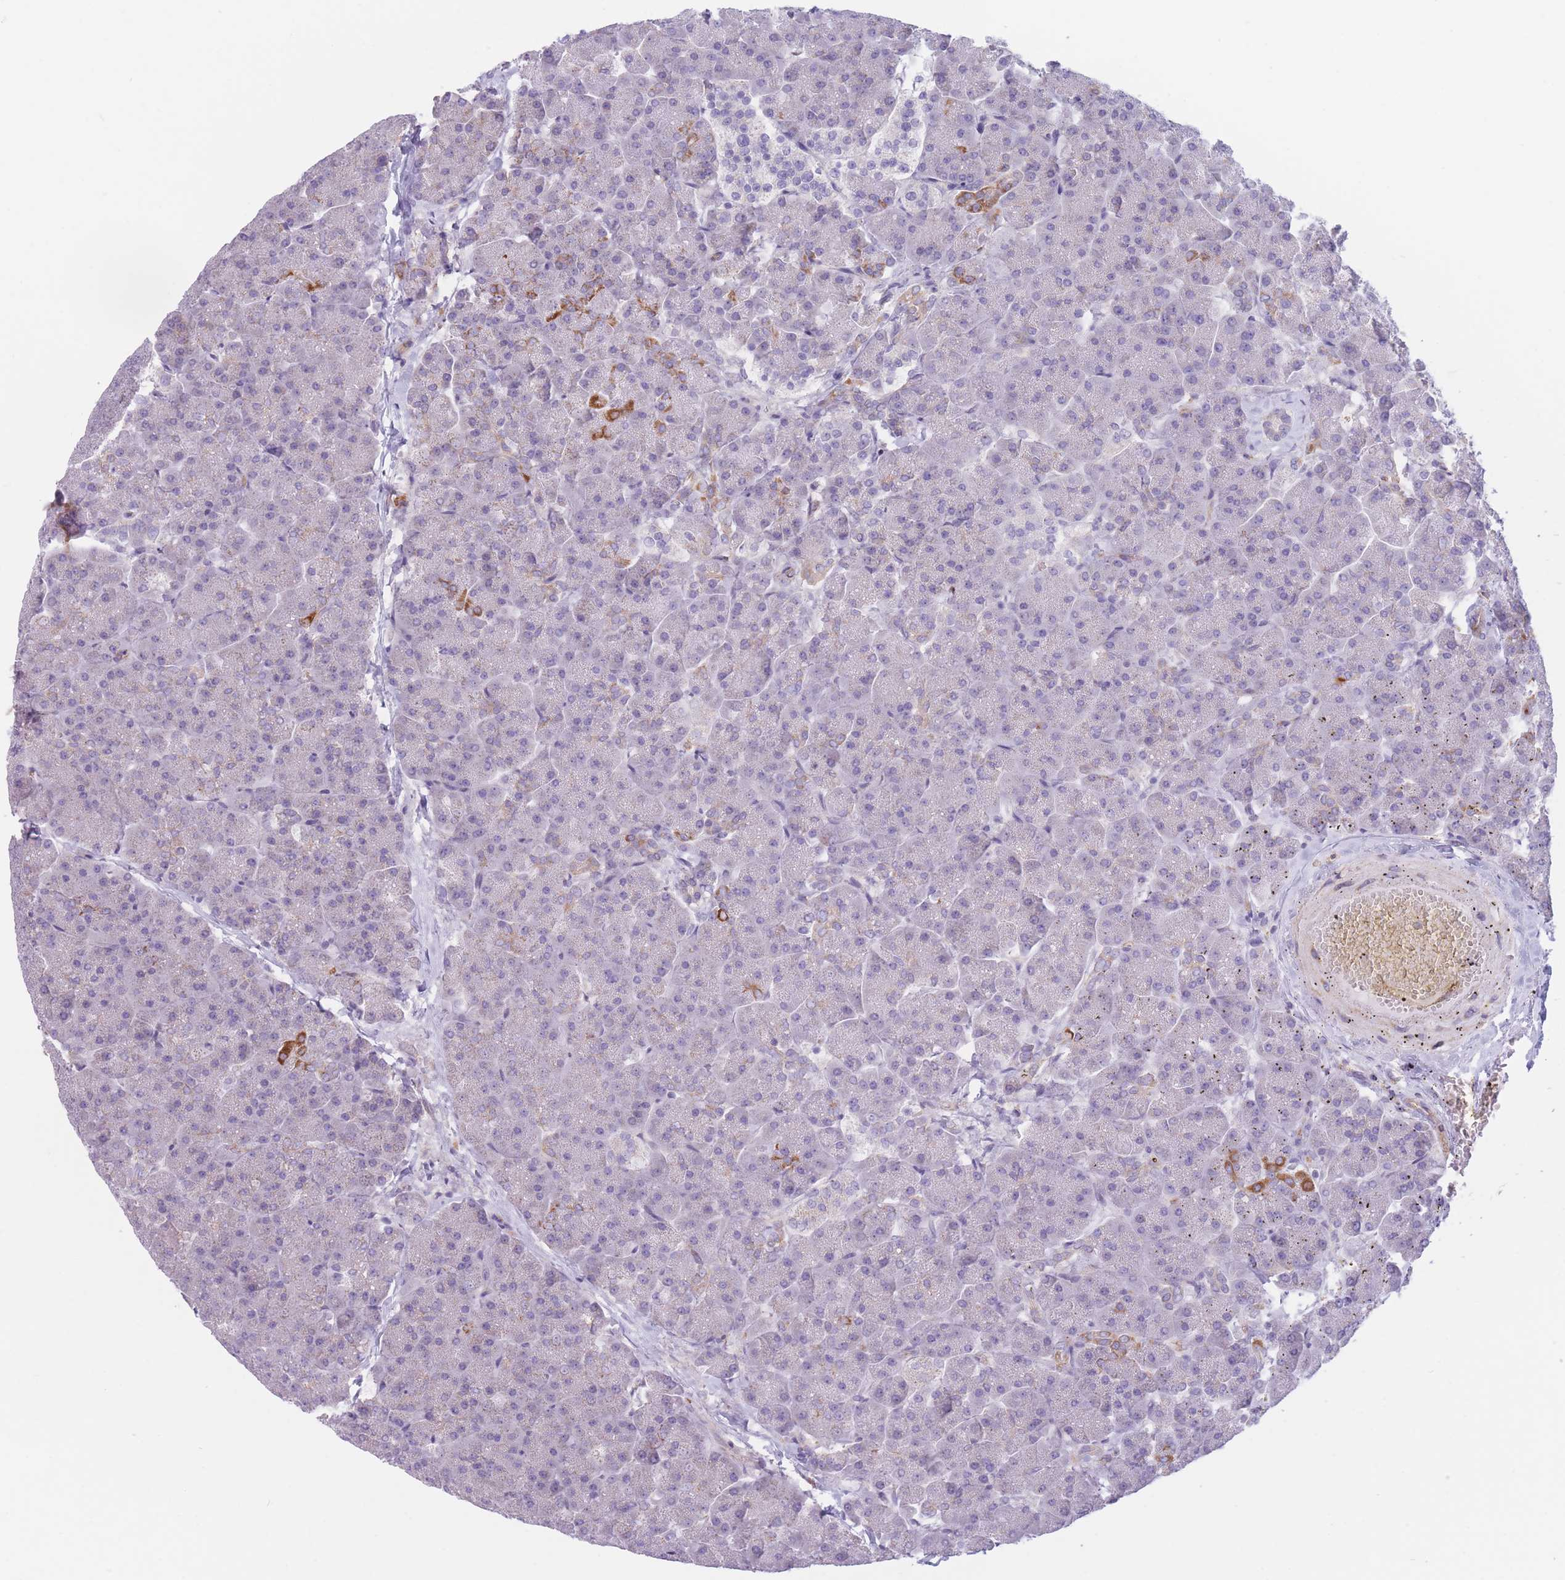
{"staining": {"intensity": "moderate", "quantity": "<25%", "location": "cytoplasmic/membranous"}, "tissue": "pancreas", "cell_type": "Exocrine glandular cells", "image_type": "normal", "snomed": [{"axis": "morphology", "description": "Normal tissue, NOS"}, {"axis": "topography", "description": "Pancreas"}, {"axis": "topography", "description": "Peripheral nerve tissue"}], "caption": "A low amount of moderate cytoplasmic/membranous positivity is identified in approximately <25% of exocrine glandular cells in benign pancreas.", "gene": "SERPINB3", "patient": {"sex": "male", "age": 54}}